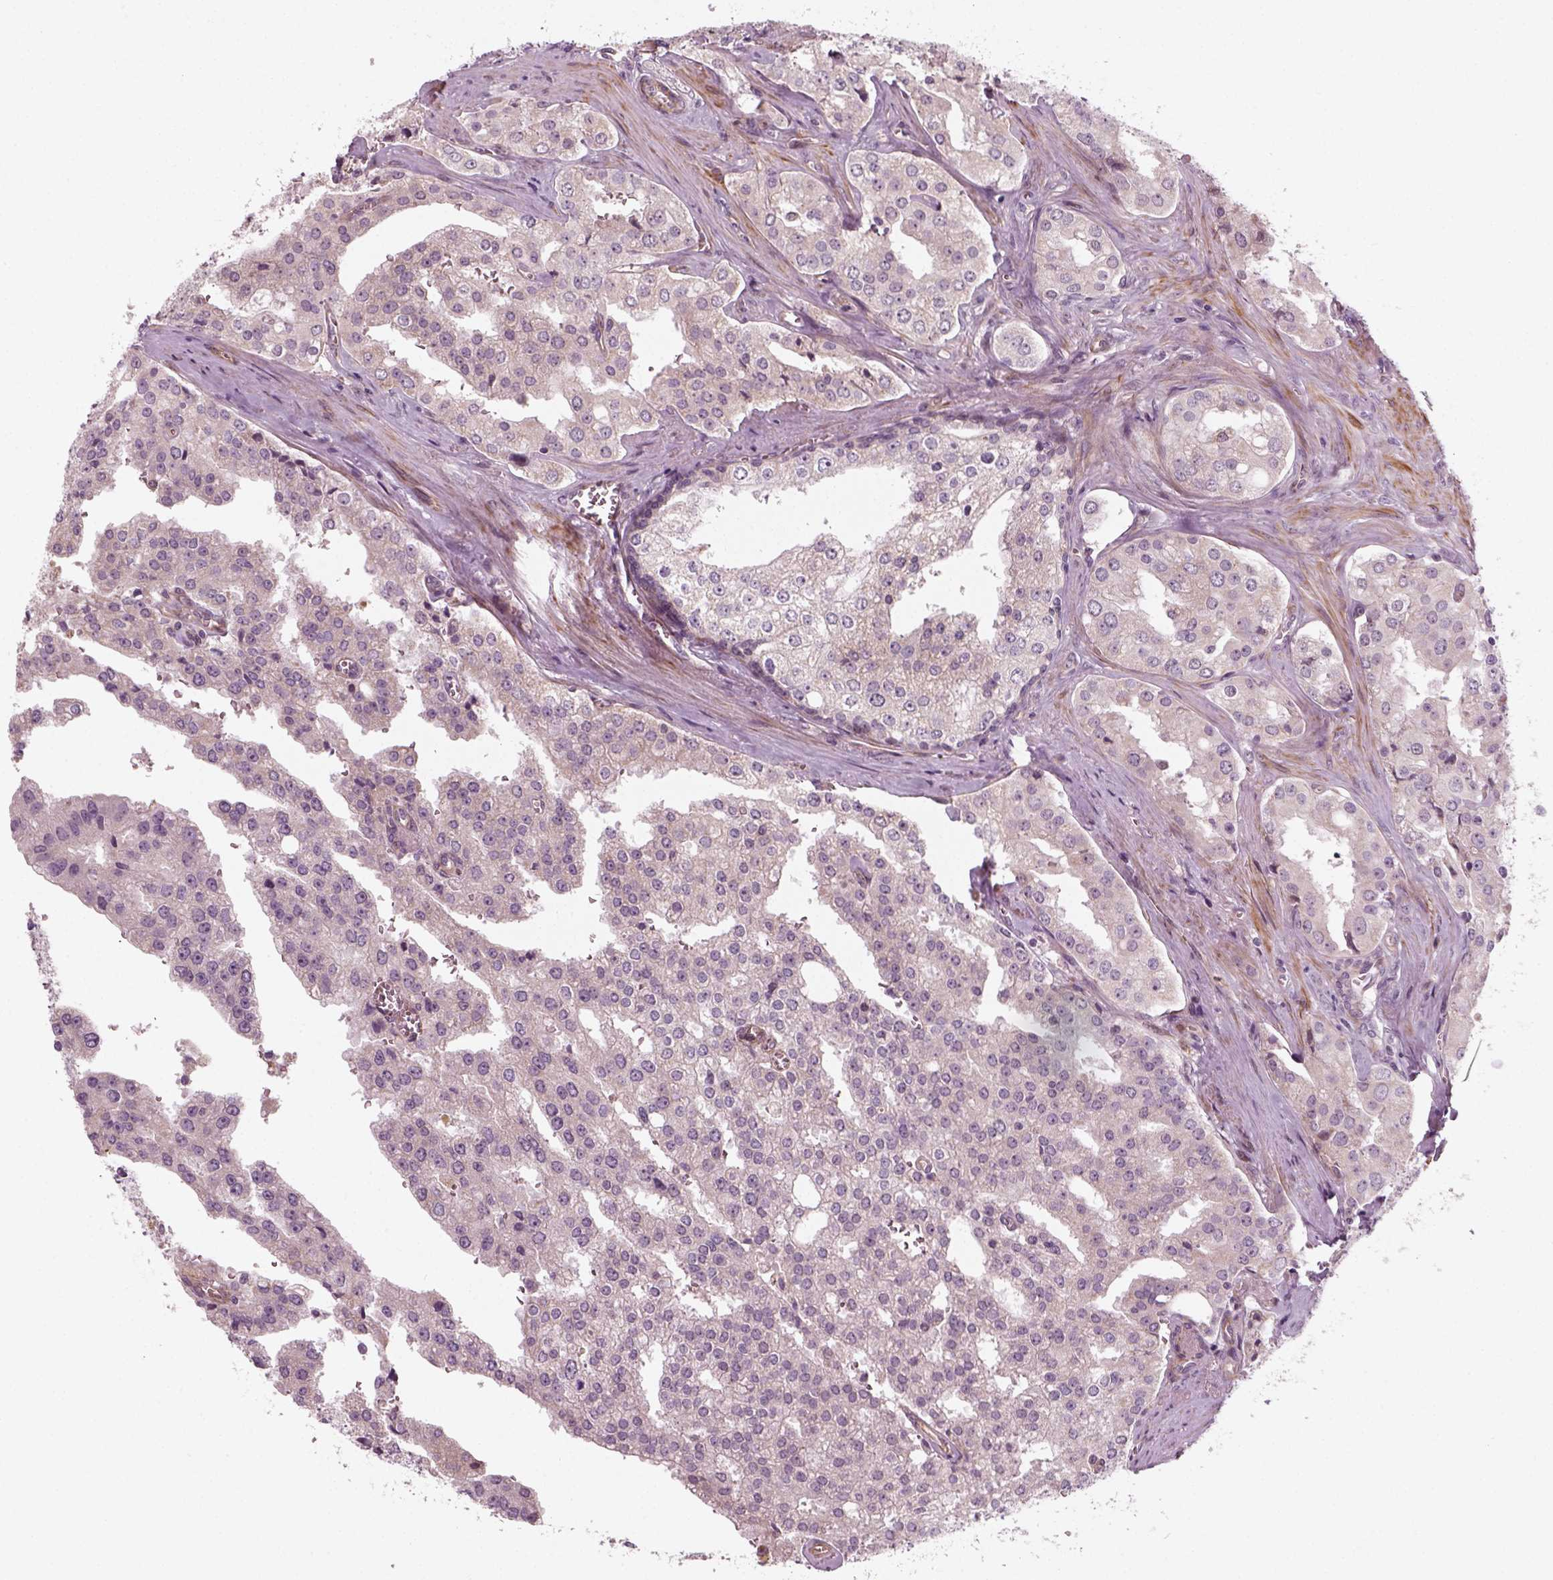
{"staining": {"intensity": "negative", "quantity": "none", "location": "none"}, "tissue": "prostate cancer", "cell_type": "Tumor cells", "image_type": "cancer", "snomed": [{"axis": "morphology", "description": "Adenocarcinoma, High grade"}, {"axis": "topography", "description": "Prostate"}], "caption": "A high-resolution micrograph shows immunohistochemistry staining of prostate cancer, which displays no significant staining in tumor cells.", "gene": "DNASE1L1", "patient": {"sex": "male", "age": 68}}